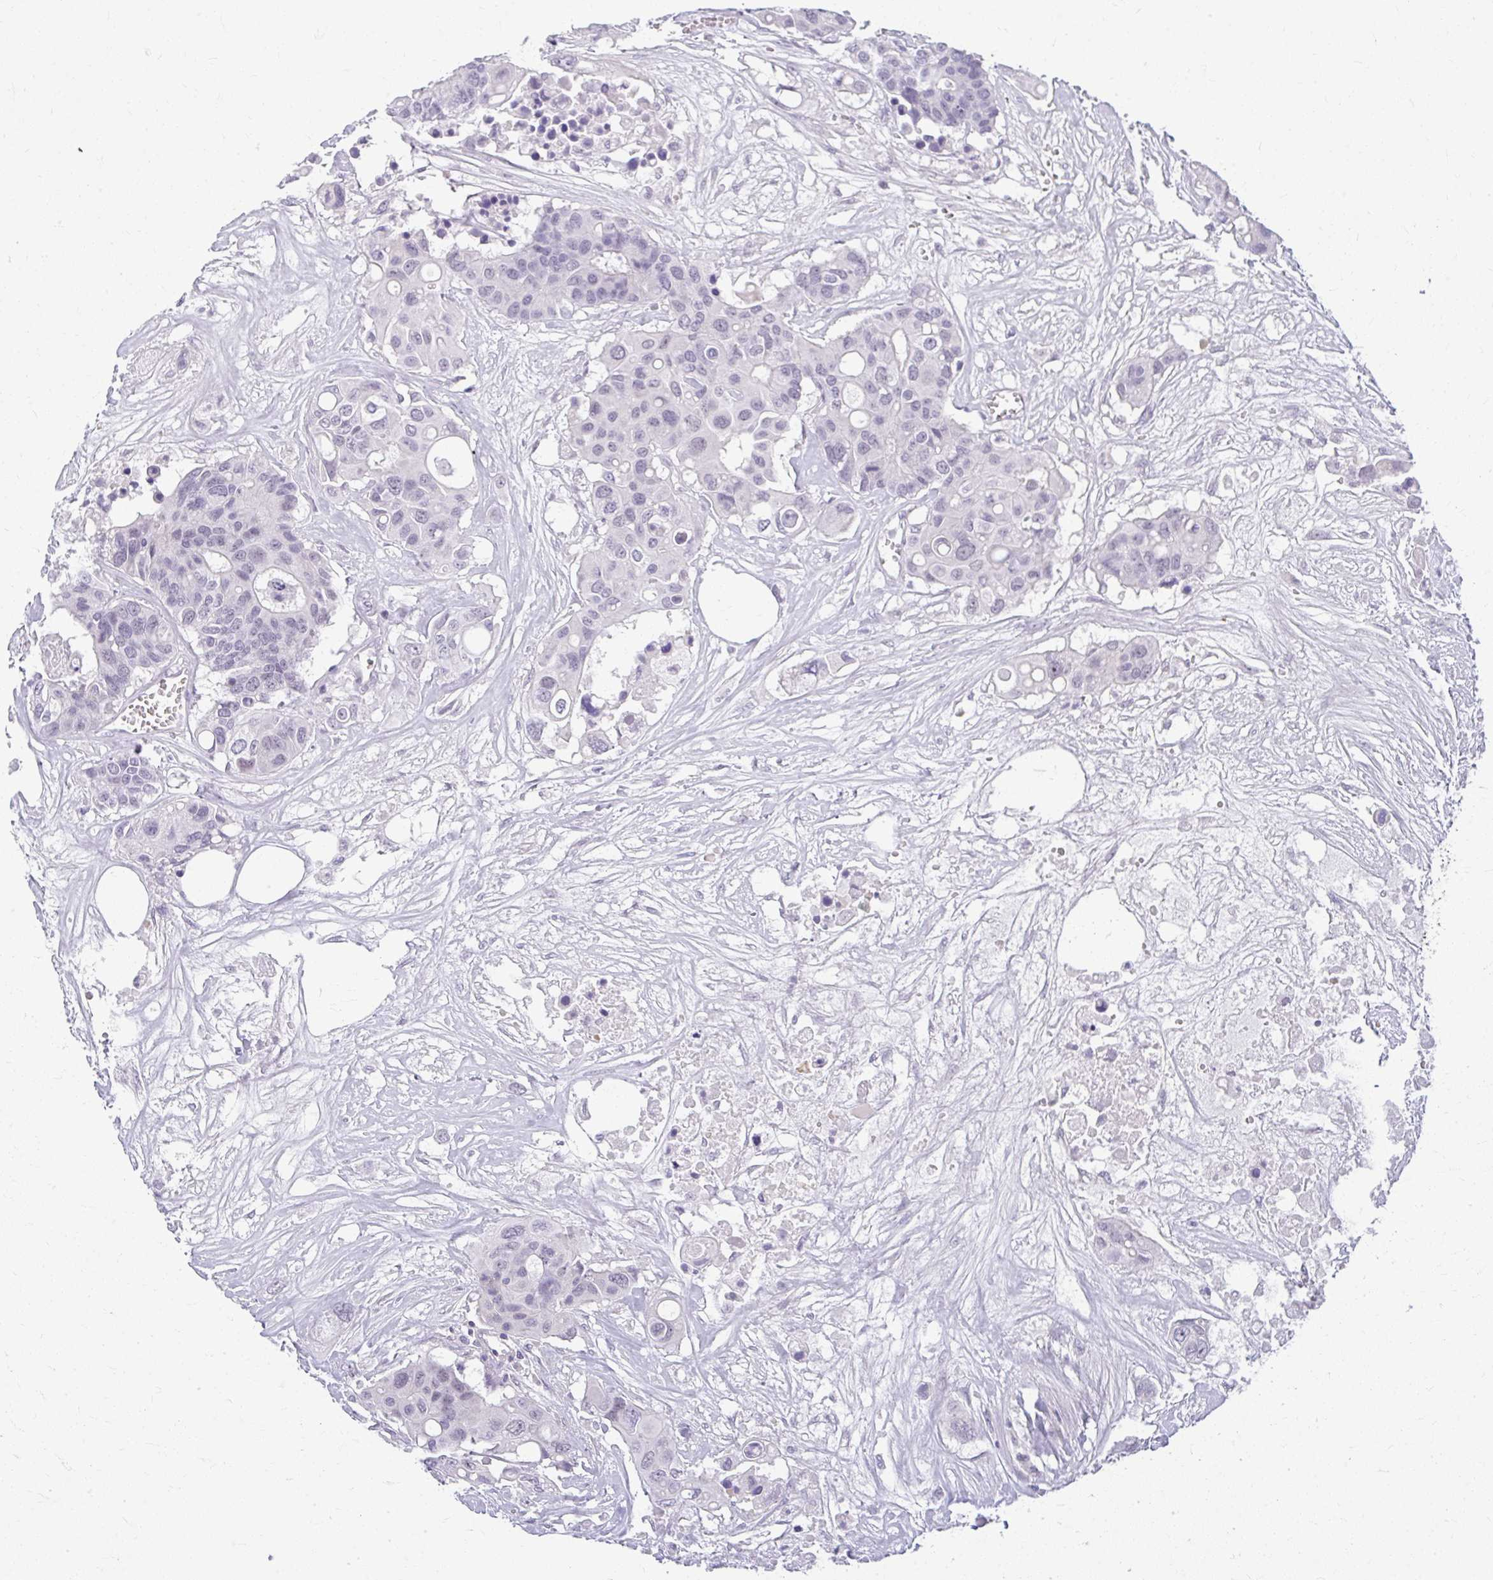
{"staining": {"intensity": "negative", "quantity": "none", "location": "none"}, "tissue": "colorectal cancer", "cell_type": "Tumor cells", "image_type": "cancer", "snomed": [{"axis": "morphology", "description": "Adenocarcinoma, NOS"}, {"axis": "topography", "description": "Colon"}], "caption": "Immunohistochemistry histopathology image of human colorectal cancer (adenocarcinoma) stained for a protein (brown), which shows no expression in tumor cells.", "gene": "TEX33", "patient": {"sex": "male", "age": 77}}